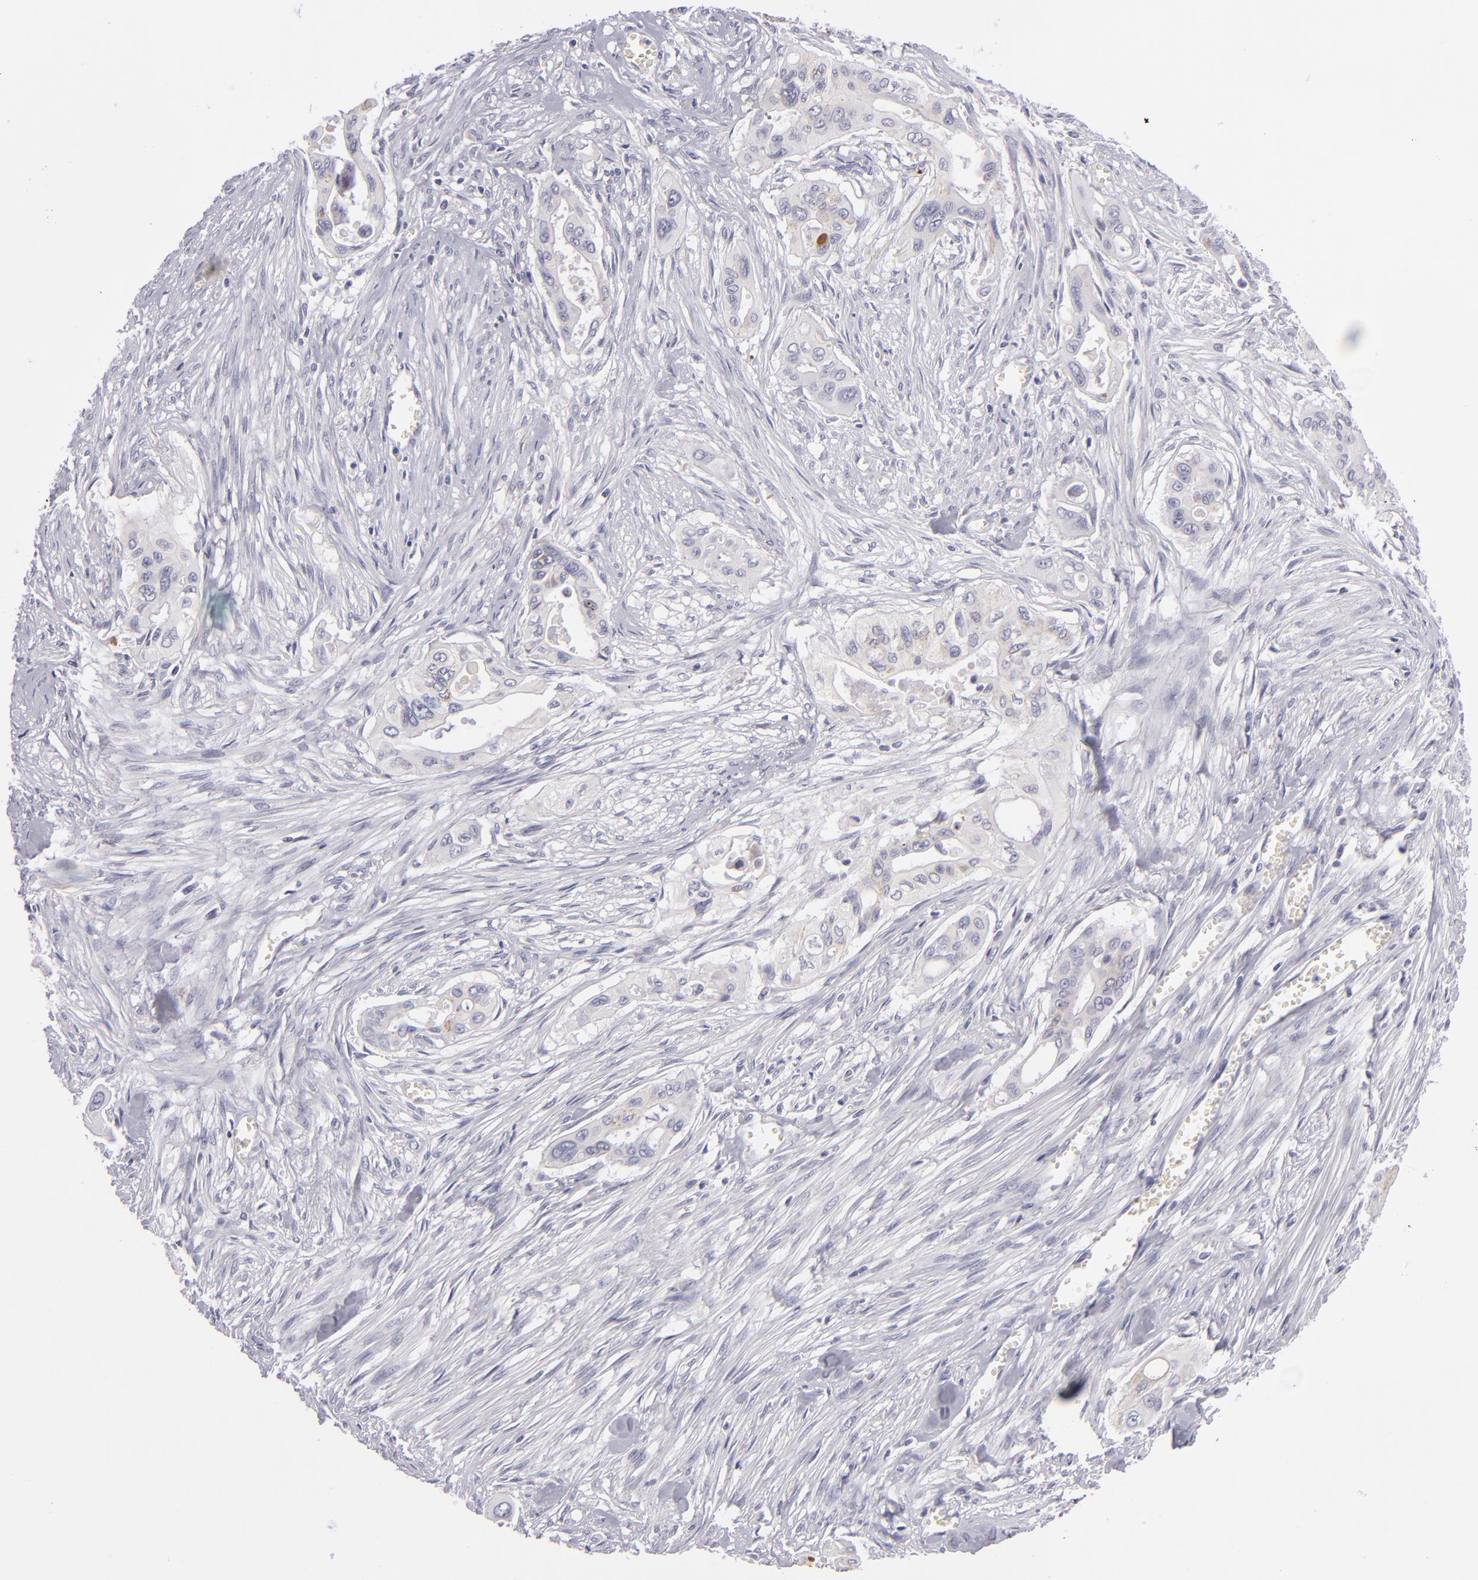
{"staining": {"intensity": "negative", "quantity": "none", "location": "none"}, "tissue": "pancreatic cancer", "cell_type": "Tumor cells", "image_type": "cancer", "snomed": [{"axis": "morphology", "description": "Adenocarcinoma, NOS"}, {"axis": "topography", "description": "Pancreas"}], "caption": "This is an IHC histopathology image of pancreatic cancer (adenocarcinoma). There is no staining in tumor cells.", "gene": "TNNC1", "patient": {"sex": "male", "age": 77}}